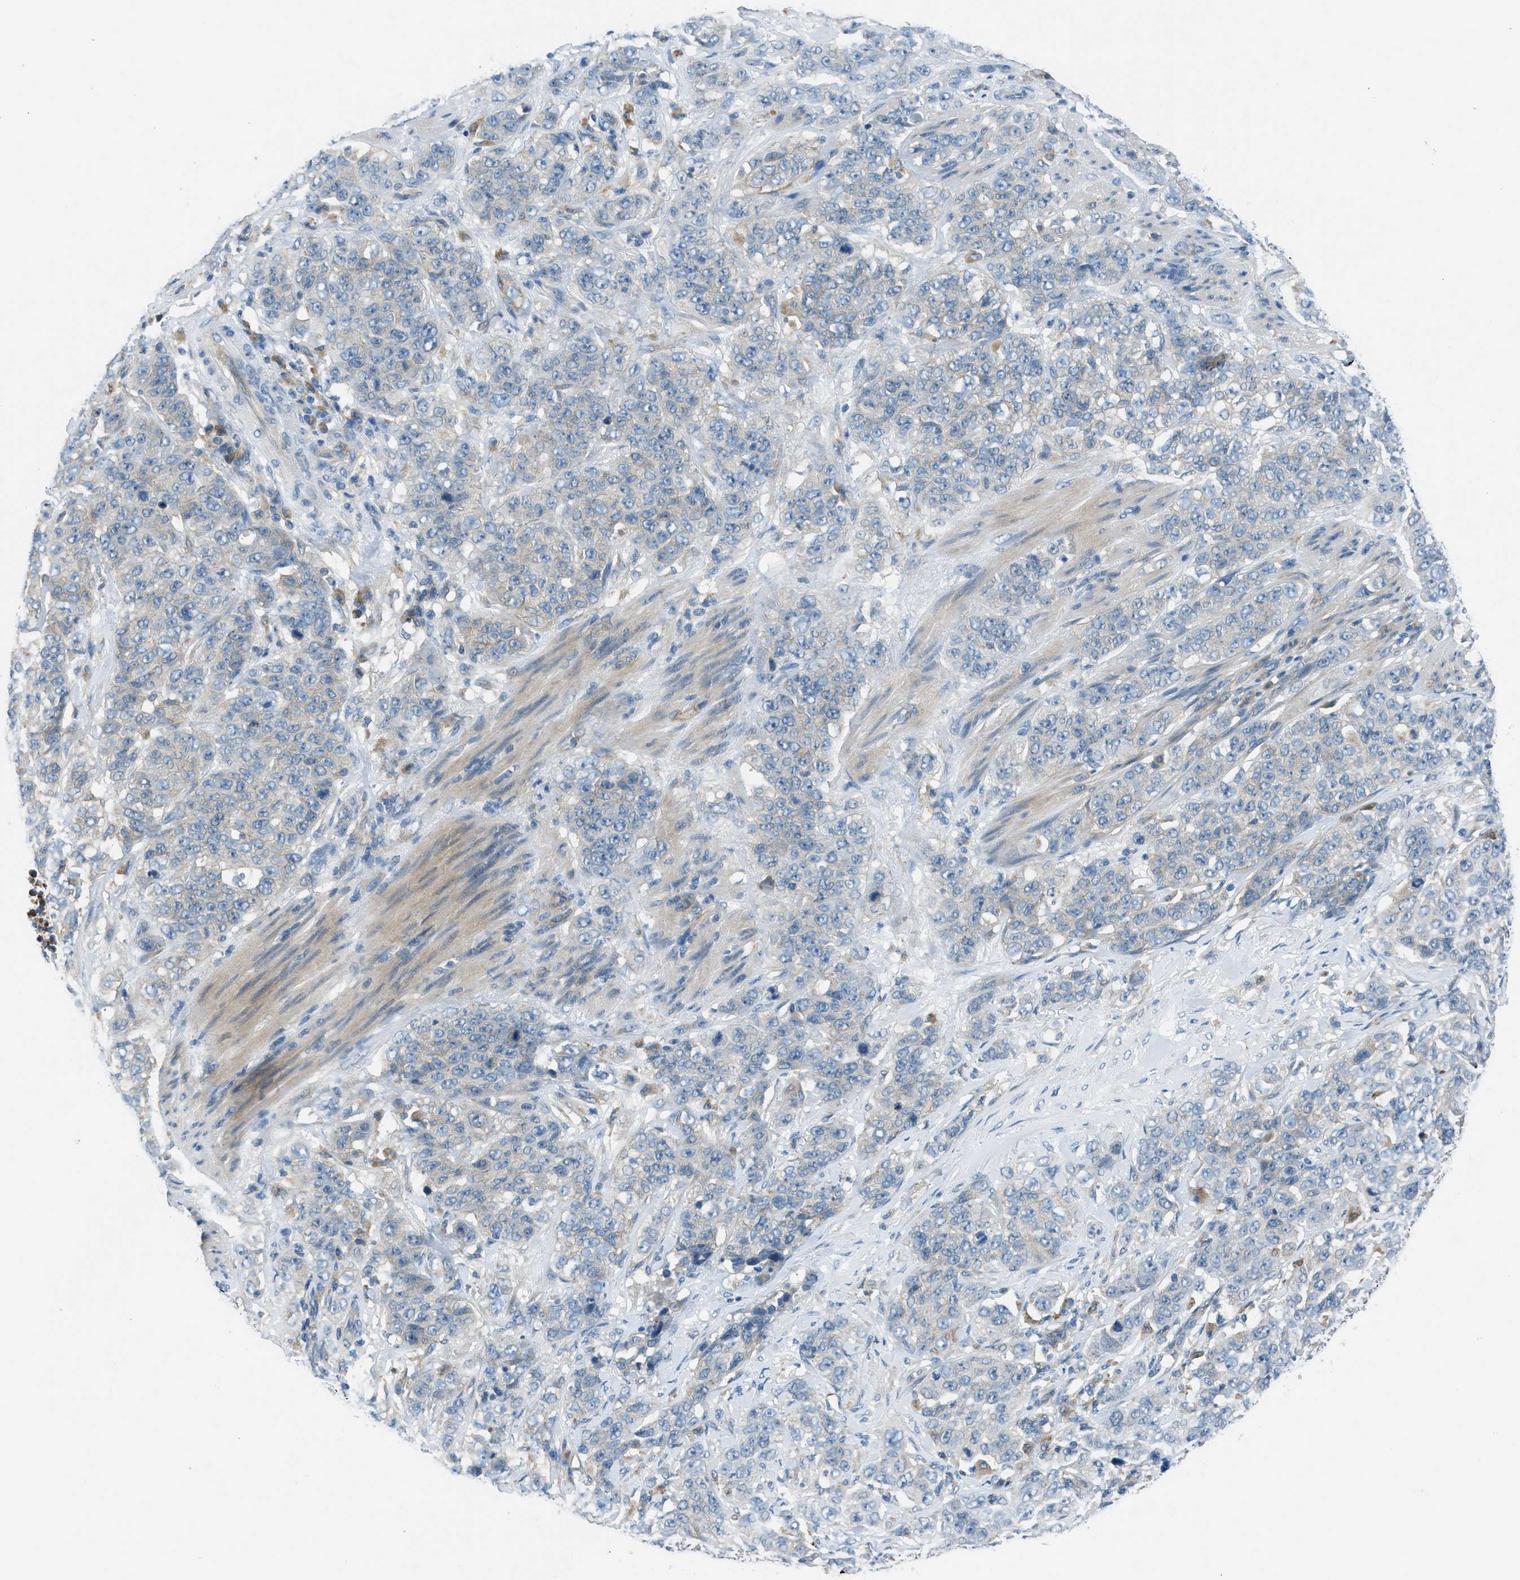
{"staining": {"intensity": "negative", "quantity": "none", "location": "none"}, "tissue": "stomach cancer", "cell_type": "Tumor cells", "image_type": "cancer", "snomed": [{"axis": "morphology", "description": "Adenocarcinoma, NOS"}, {"axis": "topography", "description": "Stomach"}], "caption": "Tumor cells show no significant staining in stomach cancer (adenocarcinoma). The staining is performed using DAB (3,3'-diaminobenzidine) brown chromogen with nuclei counter-stained in using hematoxylin.", "gene": "BMP1", "patient": {"sex": "male", "age": 48}}